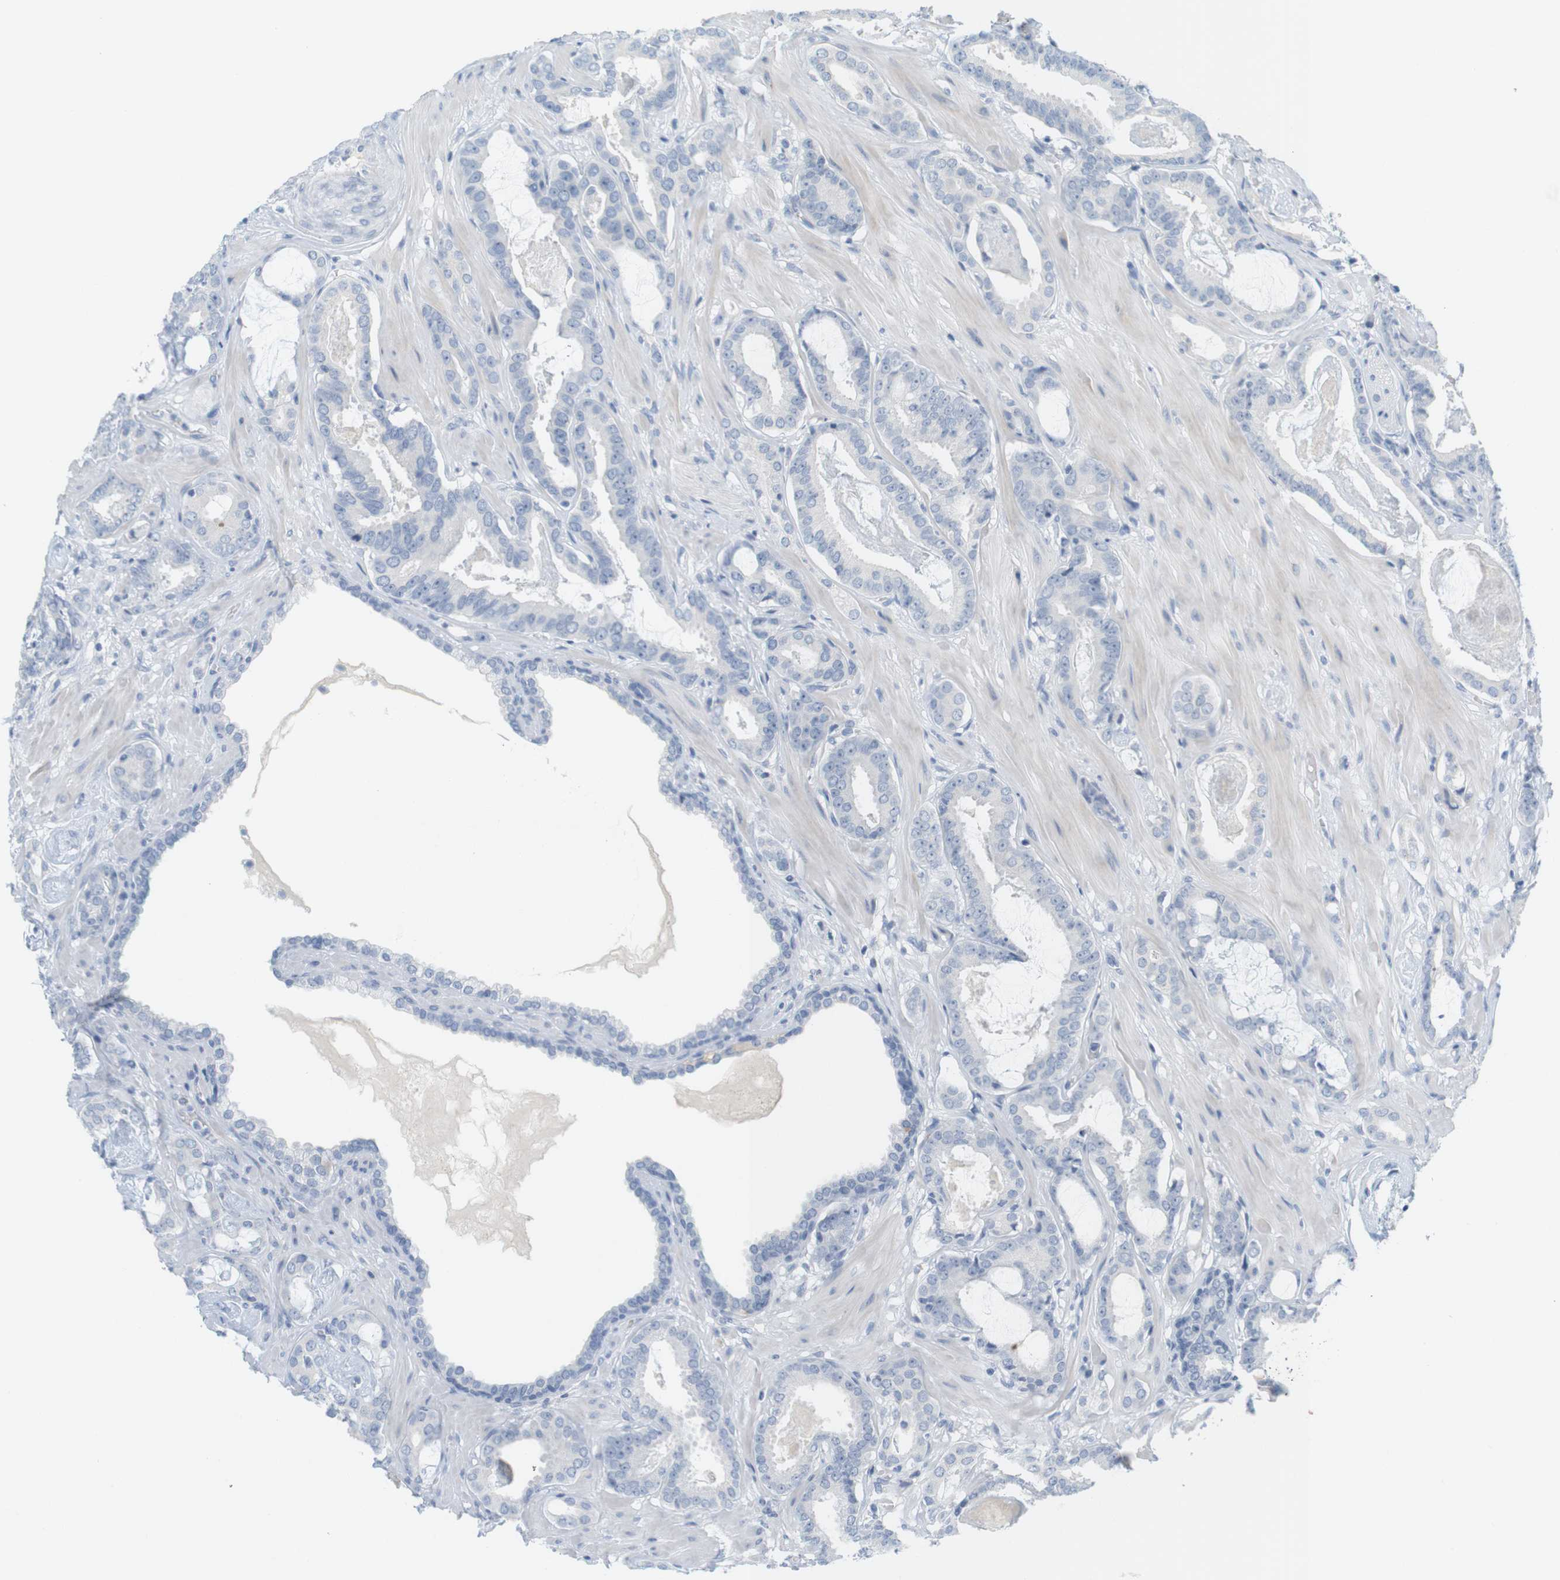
{"staining": {"intensity": "negative", "quantity": "none", "location": "none"}, "tissue": "prostate cancer", "cell_type": "Tumor cells", "image_type": "cancer", "snomed": [{"axis": "morphology", "description": "Adenocarcinoma, Low grade"}, {"axis": "topography", "description": "Prostate"}], "caption": "IHC photomicrograph of prostate cancer stained for a protein (brown), which shows no expression in tumor cells.", "gene": "RGS9", "patient": {"sex": "male", "age": 53}}